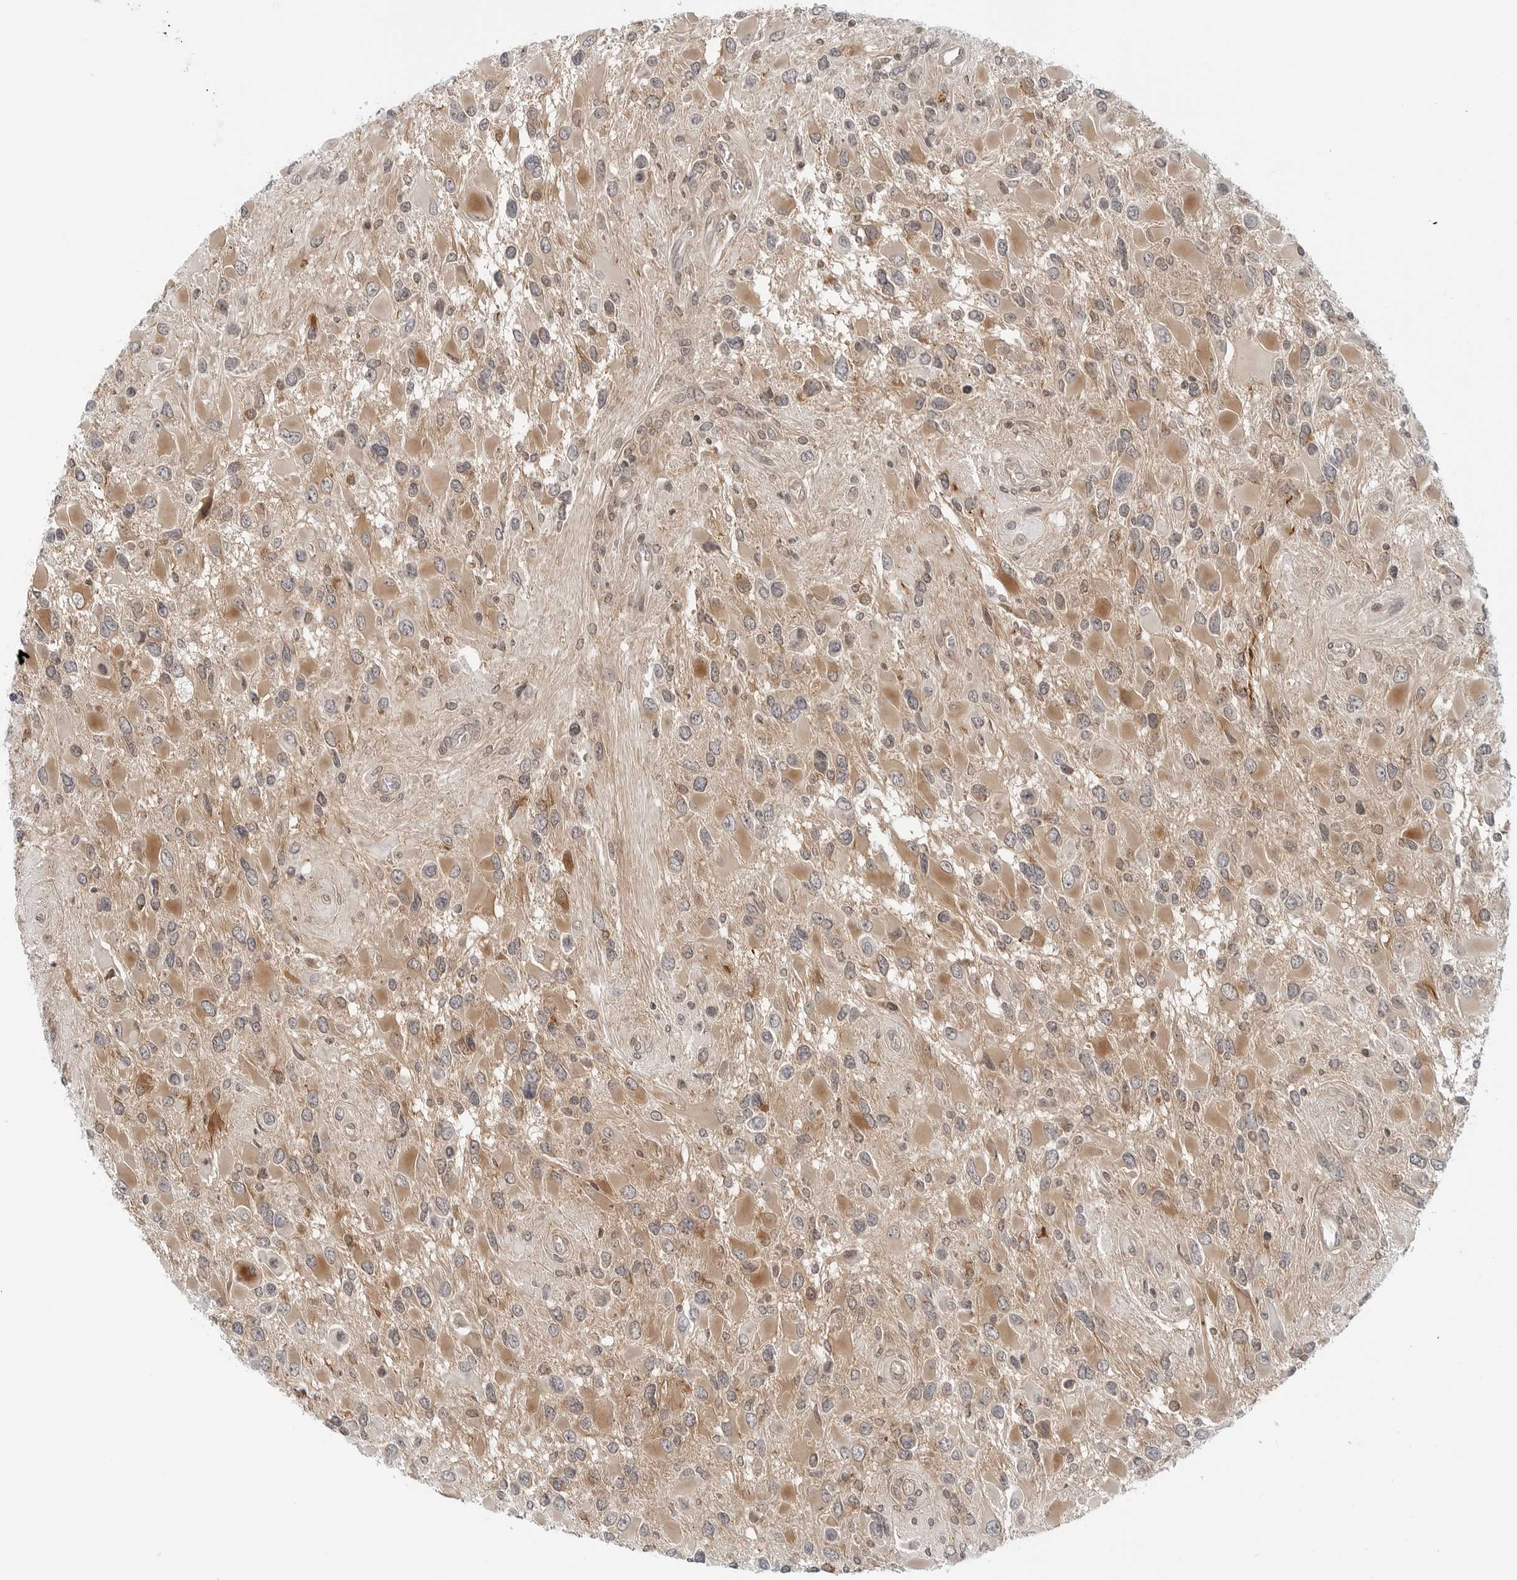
{"staining": {"intensity": "moderate", "quantity": ">75%", "location": "cytoplasmic/membranous"}, "tissue": "glioma", "cell_type": "Tumor cells", "image_type": "cancer", "snomed": [{"axis": "morphology", "description": "Glioma, malignant, High grade"}, {"axis": "topography", "description": "Brain"}], "caption": "The photomicrograph demonstrates immunohistochemical staining of glioma. There is moderate cytoplasmic/membranous staining is seen in about >75% of tumor cells.", "gene": "STXBP3", "patient": {"sex": "male", "age": 53}}